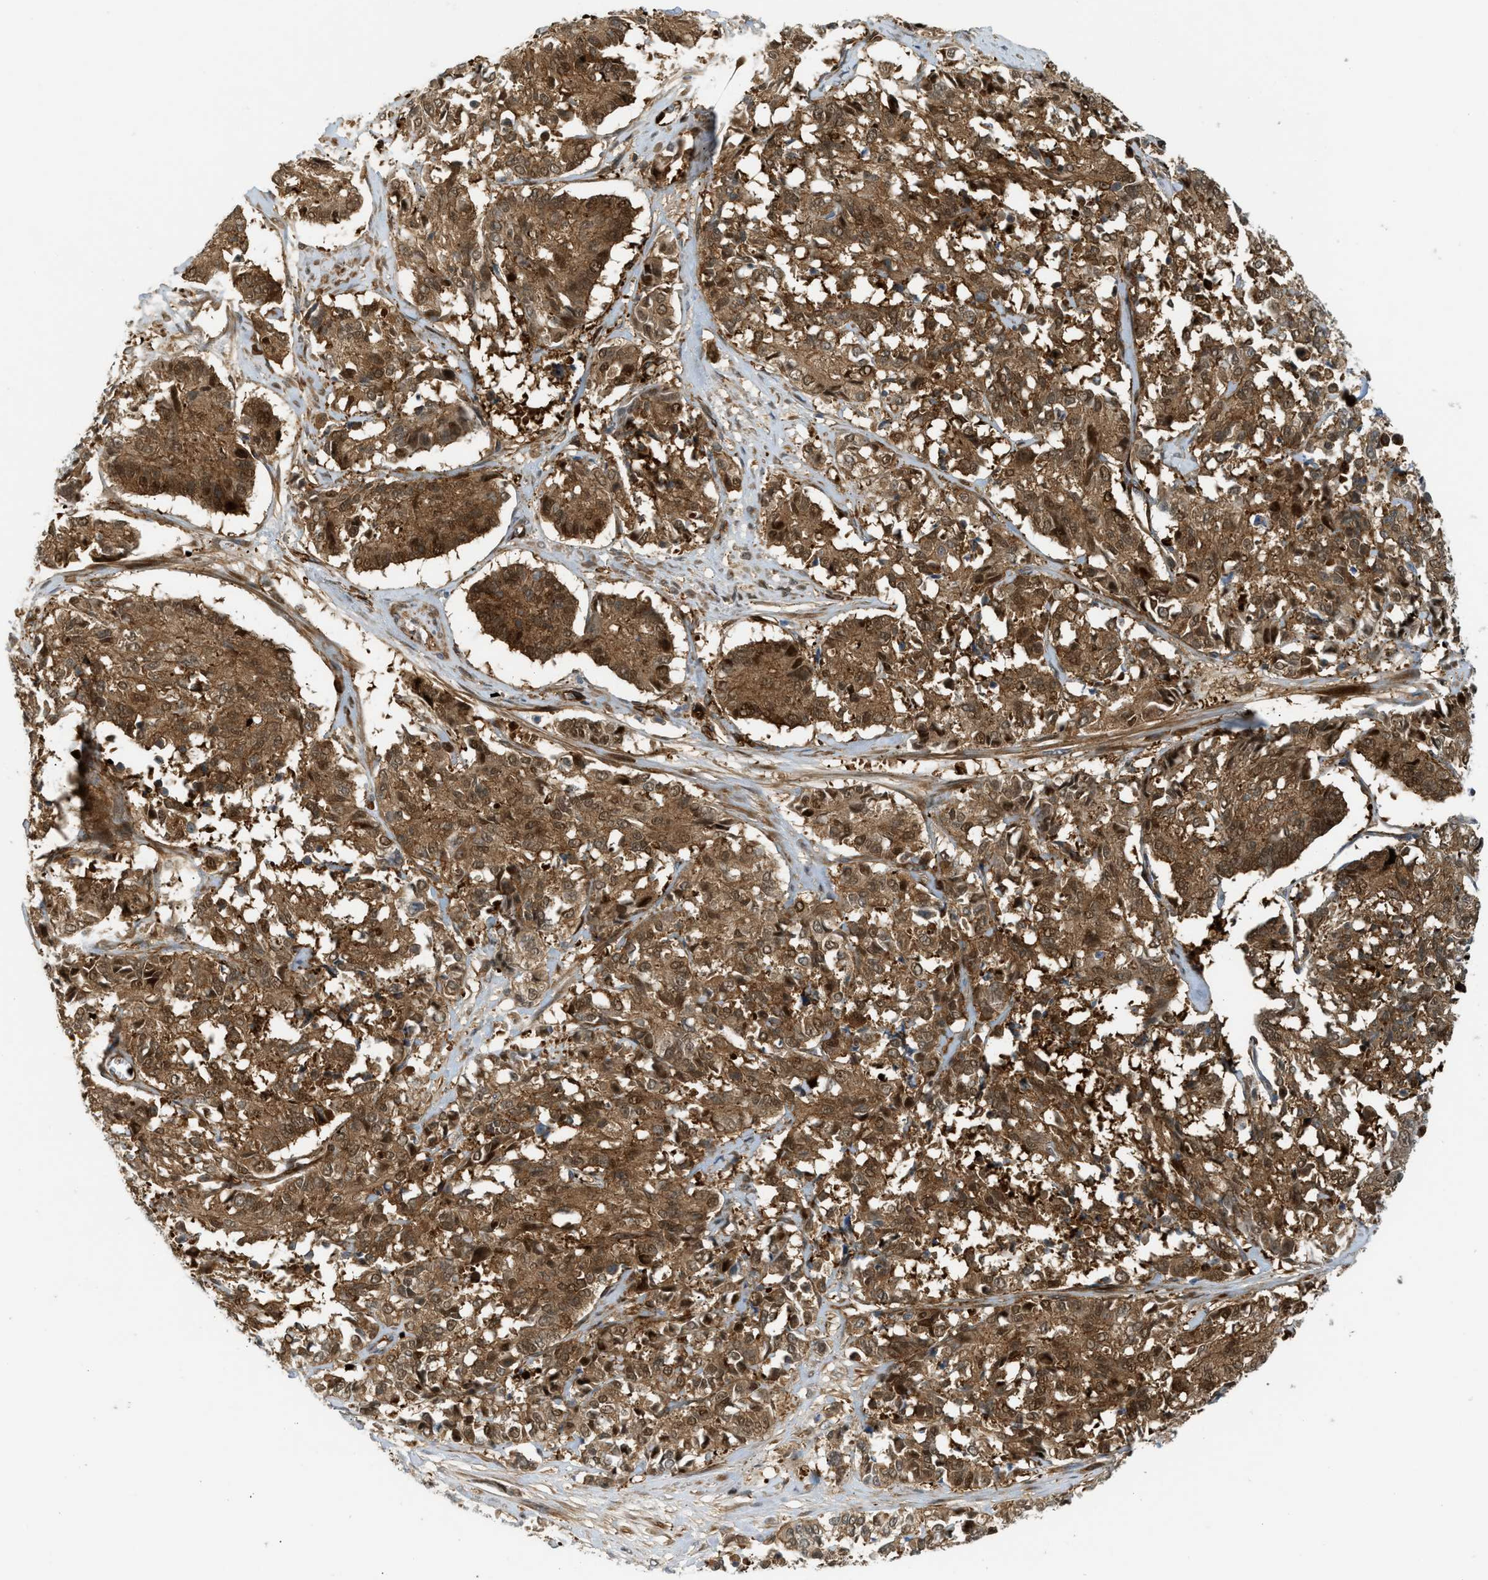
{"staining": {"intensity": "moderate", "quantity": ">75%", "location": "cytoplasmic/membranous,nuclear"}, "tissue": "cervical cancer", "cell_type": "Tumor cells", "image_type": "cancer", "snomed": [{"axis": "morphology", "description": "Squamous cell carcinoma, NOS"}, {"axis": "topography", "description": "Cervix"}], "caption": "Tumor cells display moderate cytoplasmic/membranous and nuclear staining in approximately >75% of cells in cervical cancer.", "gene": "EDNRA", "patient": {"sex": "female", "age": 35}}